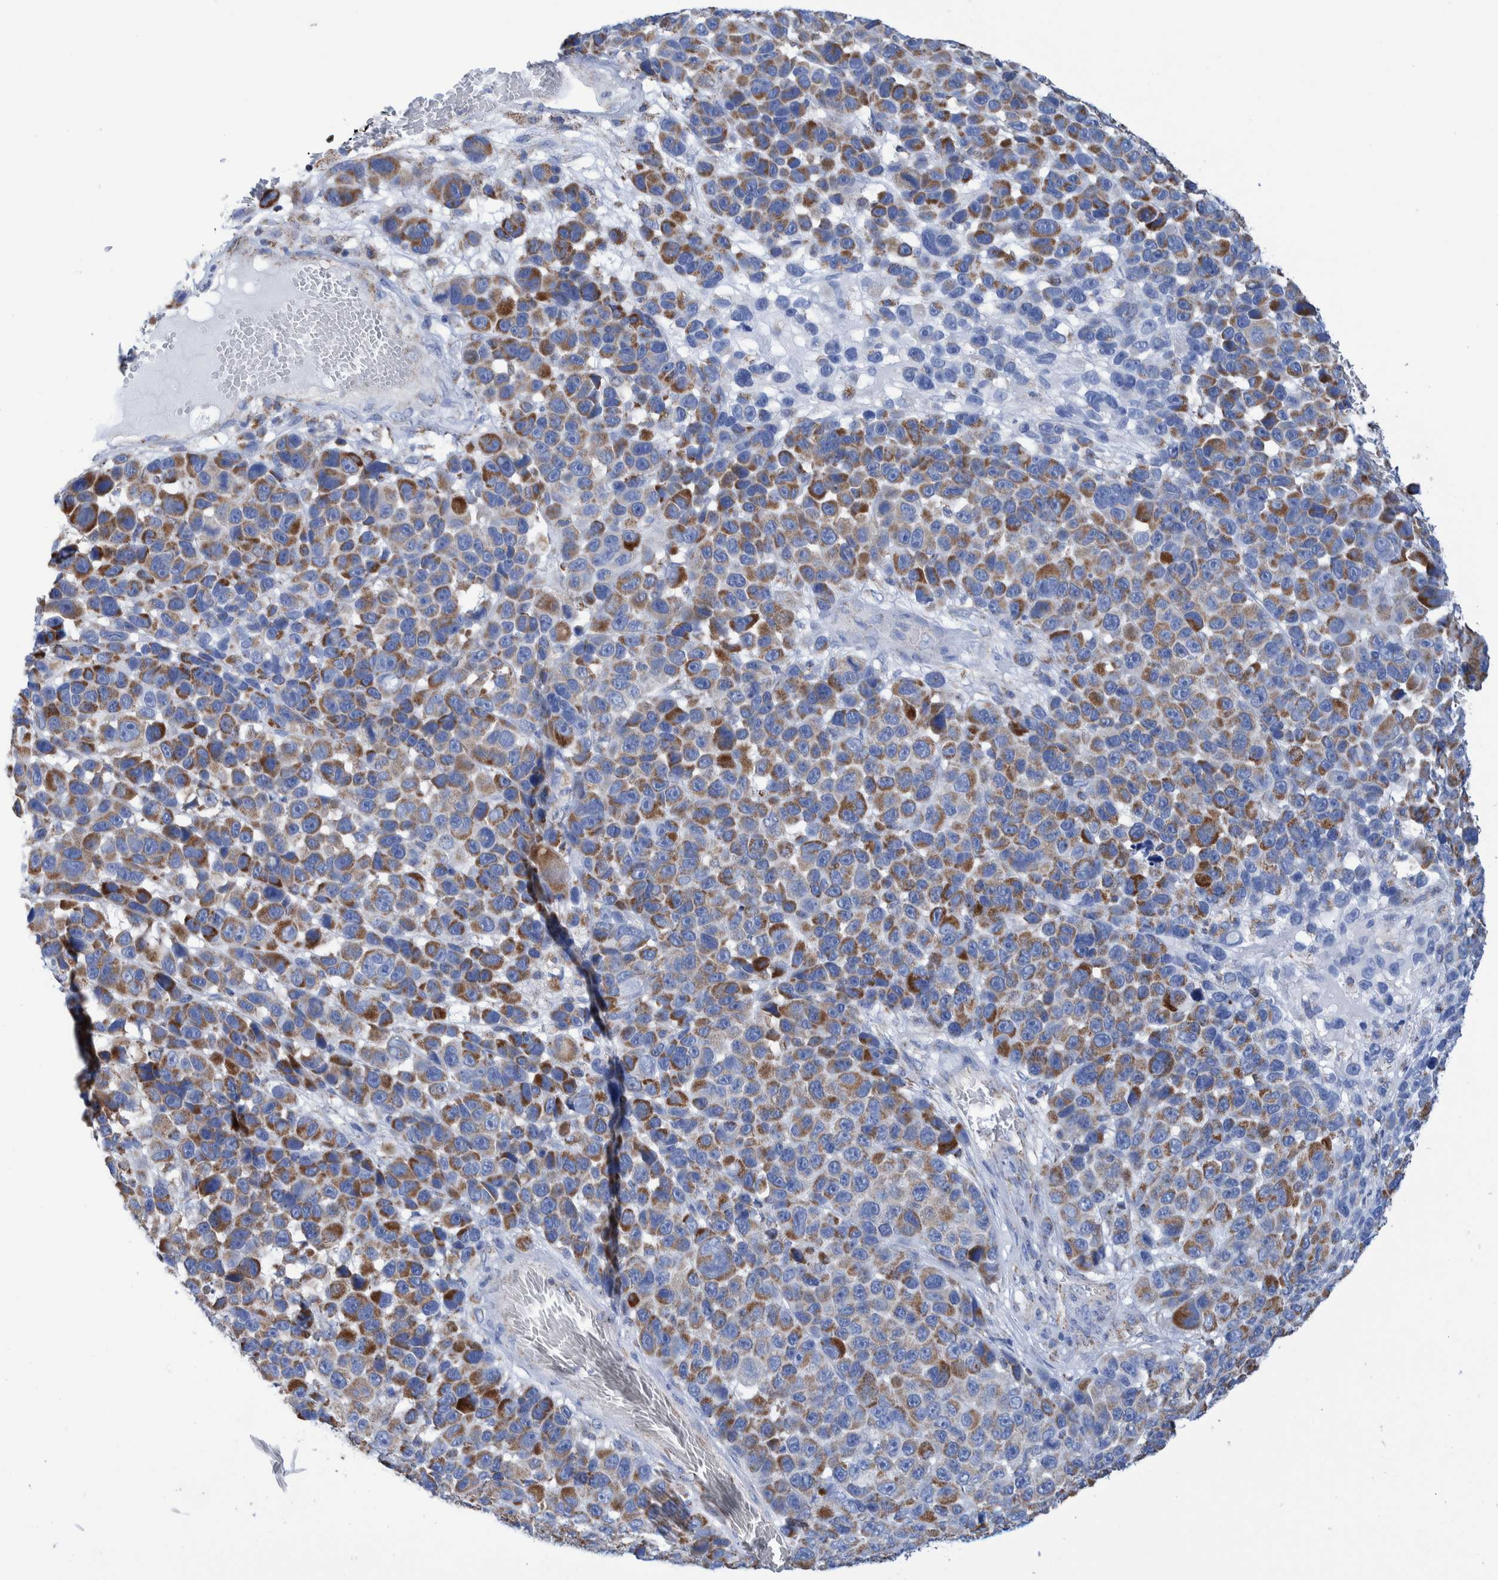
{"staining": {"intensity": "moderate", "quantity": "25%-75%", "location": "cytoplasmic/membranous"}, "tissue": "melanoma", "cell_type": "Tumor cells", "image_type": "cancer", "snomed": [{"axis": "morphology", "description": "Malignant melanoma, NOS"}, {"axis": "topography", "description": "Skin"}], "caption": "This photomicrograph displays IHC staining of malignant melanoma, with medium moderate cytoplasmic/membranous positivity in about 25%-75% of tumor cells.", "gene": "DECR1", "patient": {"sex": "male", "age": 53}}